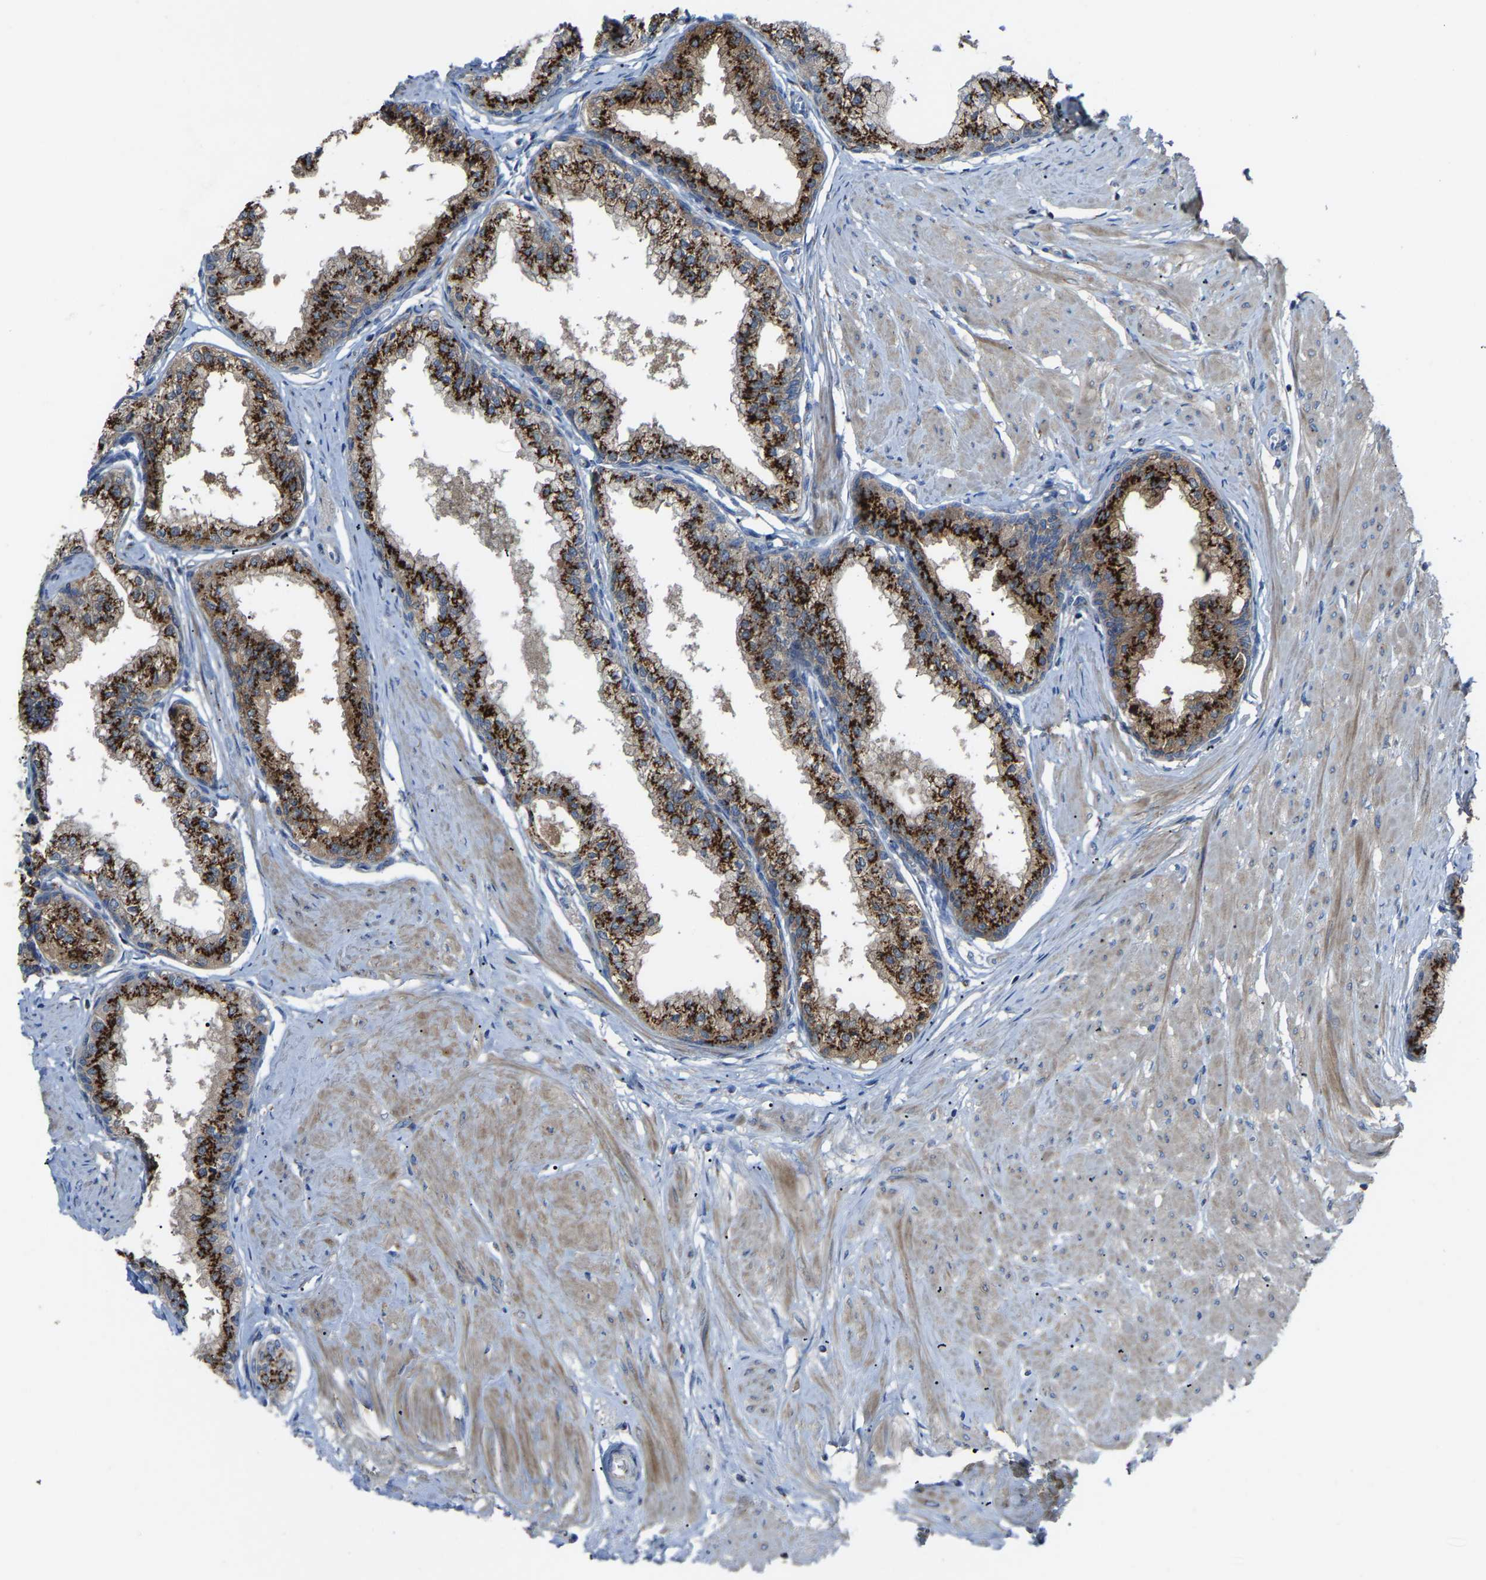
{"staining": {"intensity": "strong", "quantity": ">75%", "location": "cytoplasmic/membranous"}, "tissue": "seminal vesicle", "cell_type": "Glandular cells", "image_type": "normal", "snomed": [{"axis": "morphology", "description": "Normal tissue, NOS"}, {"axis": "topography", "description": "Prostate"}, {"axis": "topography", "description": "Seminal veicle"}], "caption": "Immunohistochemical staining of normal seminal vesicle shows high levels of strong cytoplasmic/membranous positivity in about >75% of glandular cells. (DAB (3,3'-diaminobenzidine) IHC with brightfield microscopy, high magnification).", "gene": "CANT1", "patient": {"sex": "male", "age": 60}}